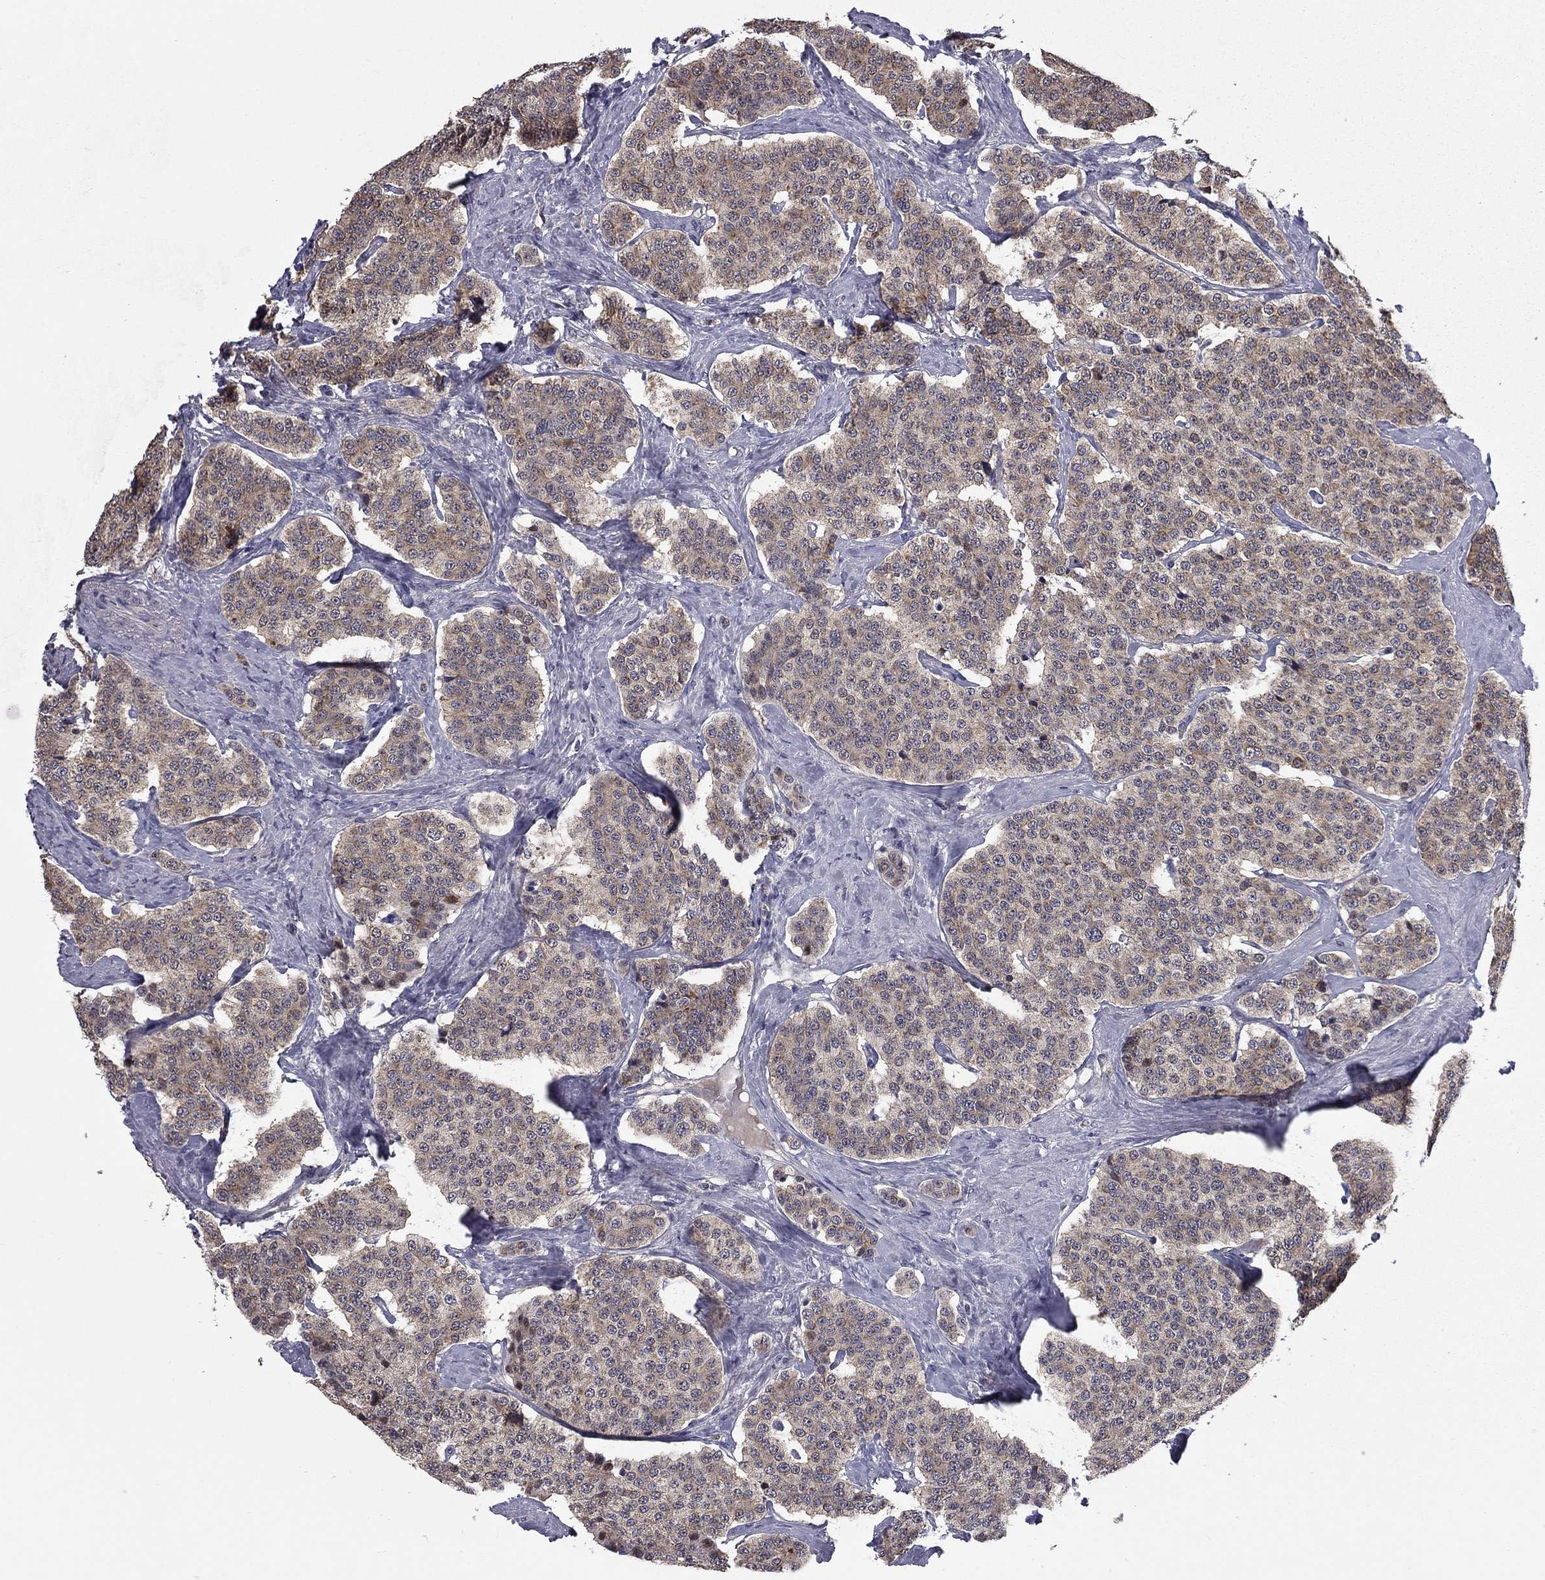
{"staining": {"intensity": "negative", "quantity": "none", "location": "none"}, "tissue": "carcinoid", "cell_type": "Tumor cells", "image_type": "cancer", "snomed": [{"axis": "morphology", "description": "Carcinoid, malignant, NOS"}, {"axis": "topography", "description": "Small intestine"}], "caption": "Tumor cells show no significant expression in malignant carcinoid. Brightfield microscopy of immunohistochemistry stained with DAB (3,3'-diaminobenzidine) (brown) and hematoxylin (blue), captured at high magnification.", "gene": "CEACAM7", "patient": {"sex": "female", "age": 58}}